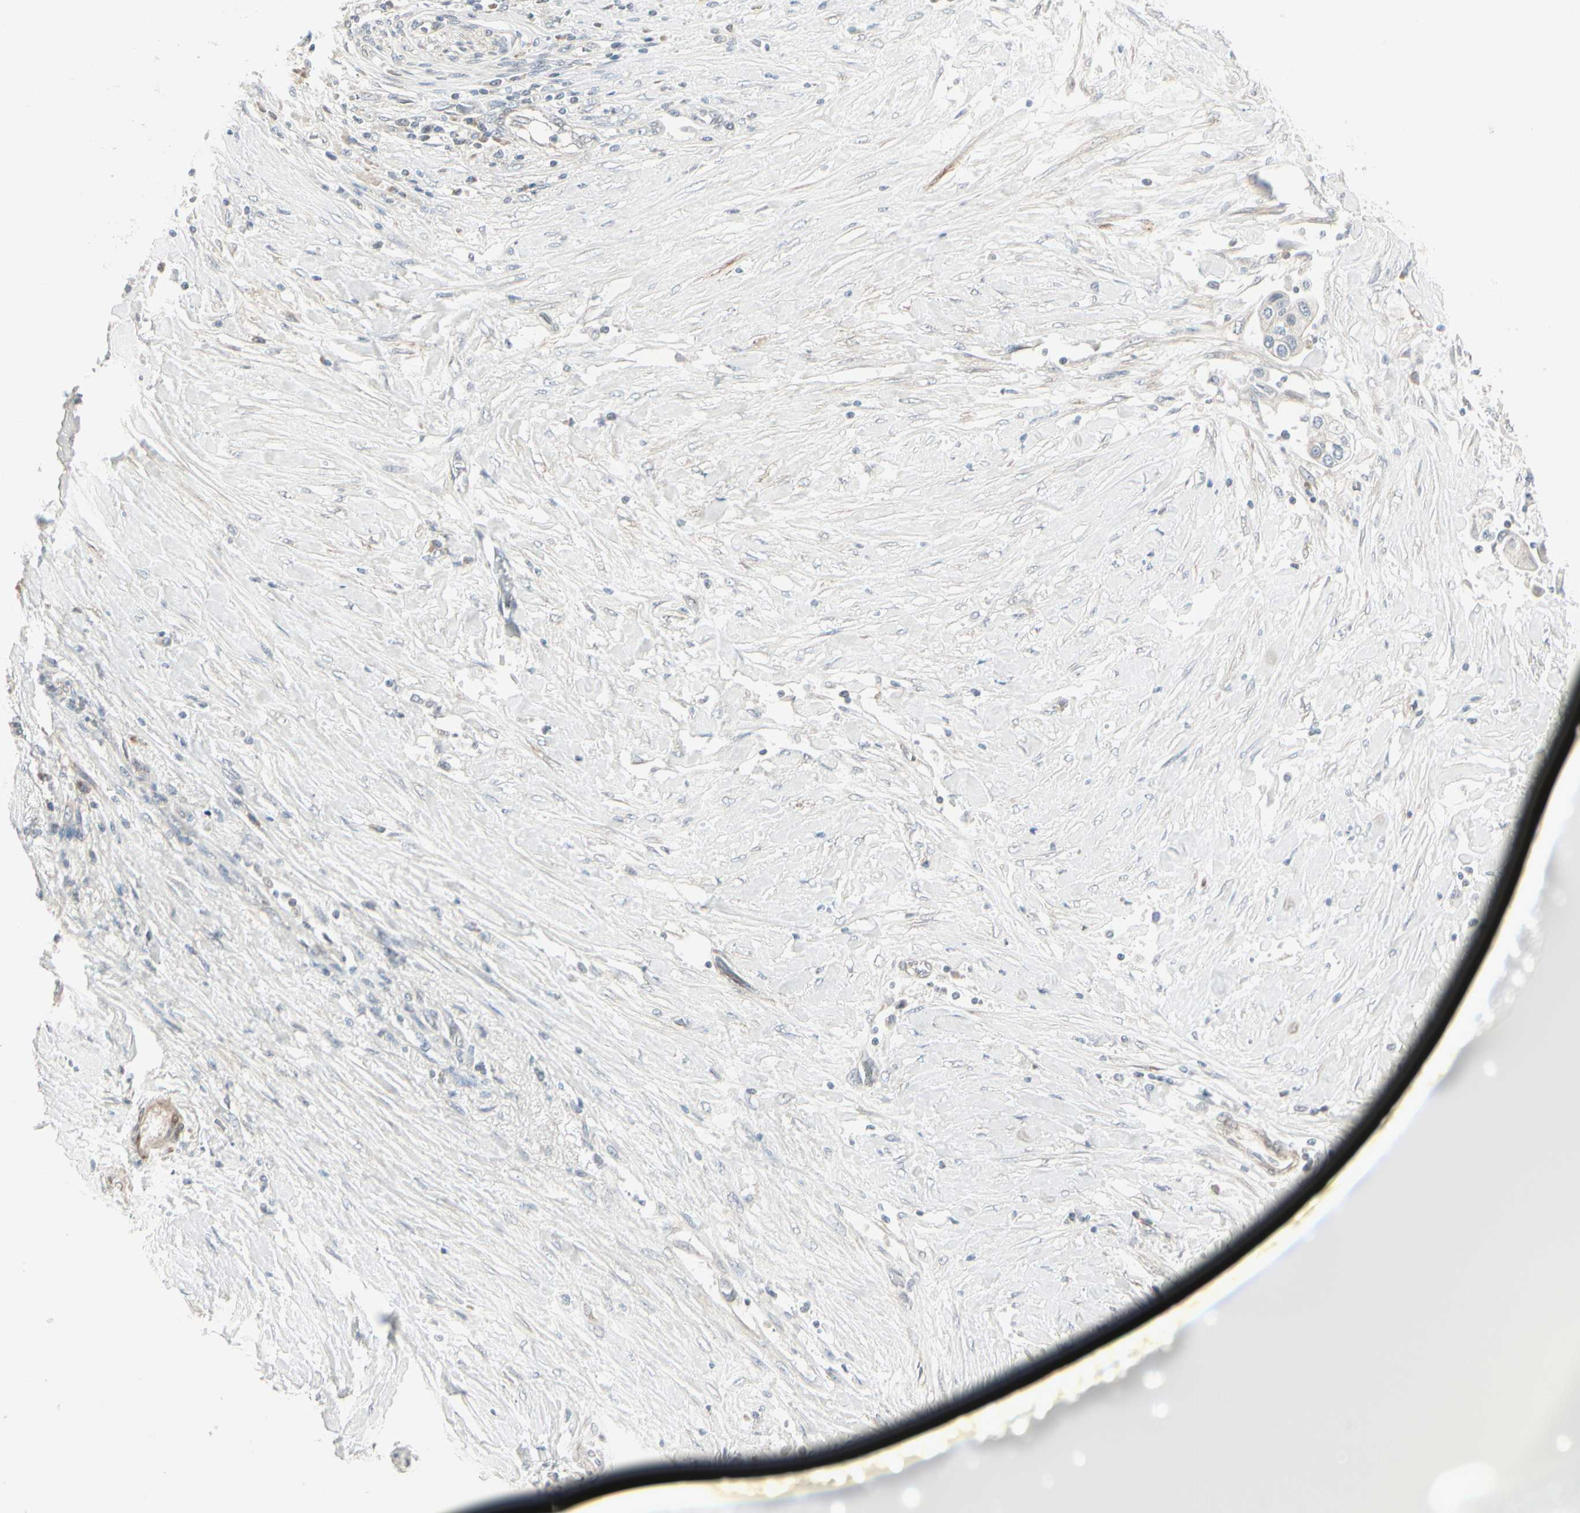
{"staining": {"intensity": "negative", "quantity": "none", "location": "none"}, "tissue": "pancreatic cancer", "cell_type": "Tumor cells", "image_type": "cancer", "snomed": [{"axis": "morphology", "description": "Adenocarcinoma, NOS"}, {"axis": "topography", "description": "Pancreas"}], "caption": "Pancreatic cancer (adenocarcinoma) stained for a protein using immunohistochemistry displays no staining tumor cells.", "gene": "DMPK", "patient": {"sex": "female", "age": 70}}